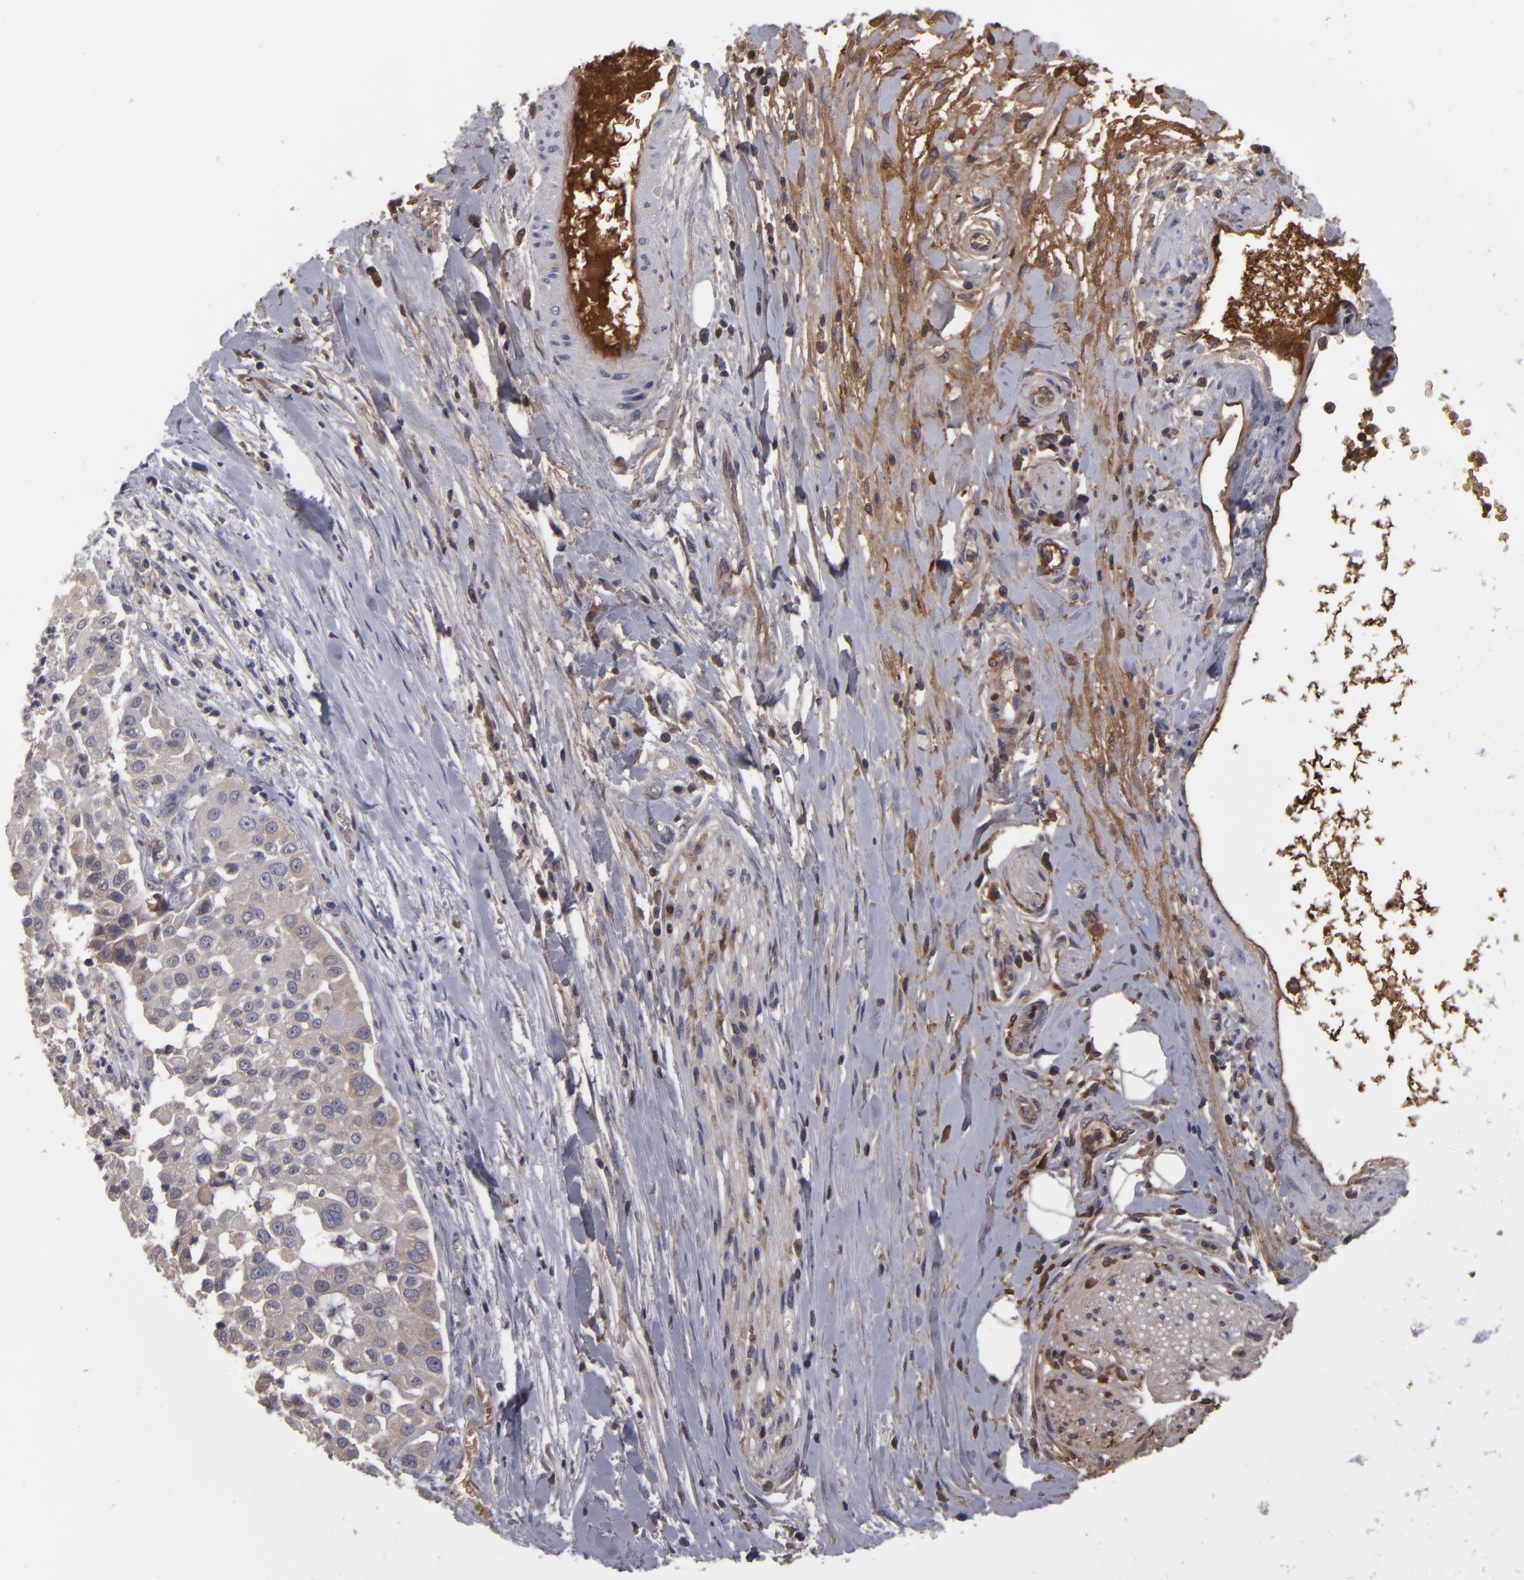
{"staining": {"intensity": "weak", "quantity": "25%-75%", "location": "cytoplasmic/membranous"}, "tissue": "pancreatic cancer", "cell_type": "Tumor cells", "image_type": "cancer", "snomed": [{"axis": "morphology", "description": "Adenocarcinoma, NOS"}, {"axis": "topography", "description": "Pancreas"}], "caption": "Tumor cells exhibit low levels of weak cytoplasmic/membranous staining in about 25%-75% of cells in human pancreatic adenocarcinoma.", "gene": "ITIH4", "patient": {"sex": "female", "age": 52}}